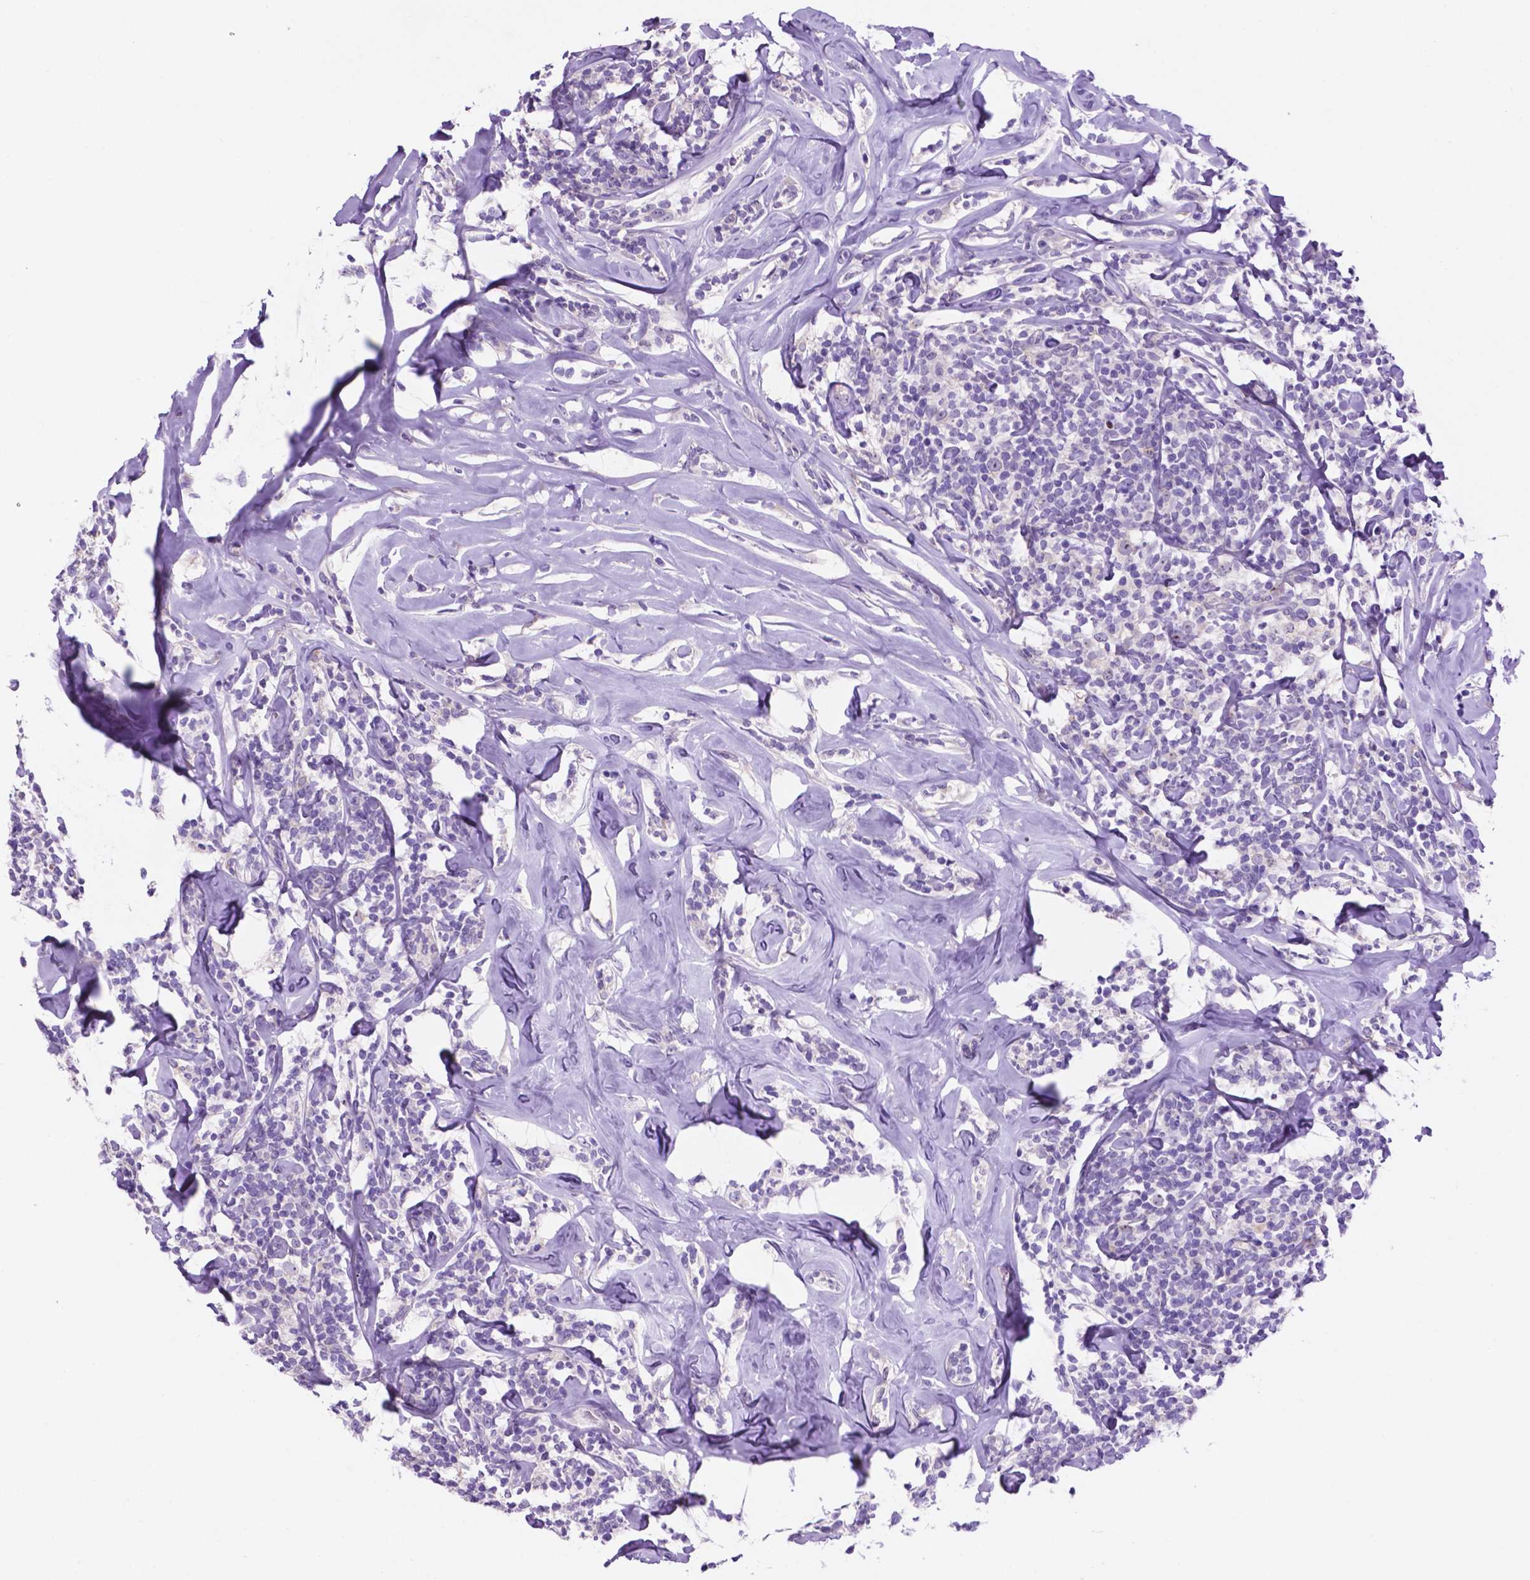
{"staining": {"intensity": "negative", "quantity": "none", "location": "none"}, "tissue": "lymphoma", "cell_type": "Tumor cells", "image_type": "cancer", "snomed": [{"axis": "morphology", "description": "Malignant lymphoma, non-Hodgkin's type, Low grade"}, {"axis": "topography", "description": "Lymph node"}], "caption": "A histopathology image of human lymphoma is negative for staining in tumor cells. Nuclei are stained in blue.", "gene": "SPDYA", "patient": {"sex": "female", "age": 56}}